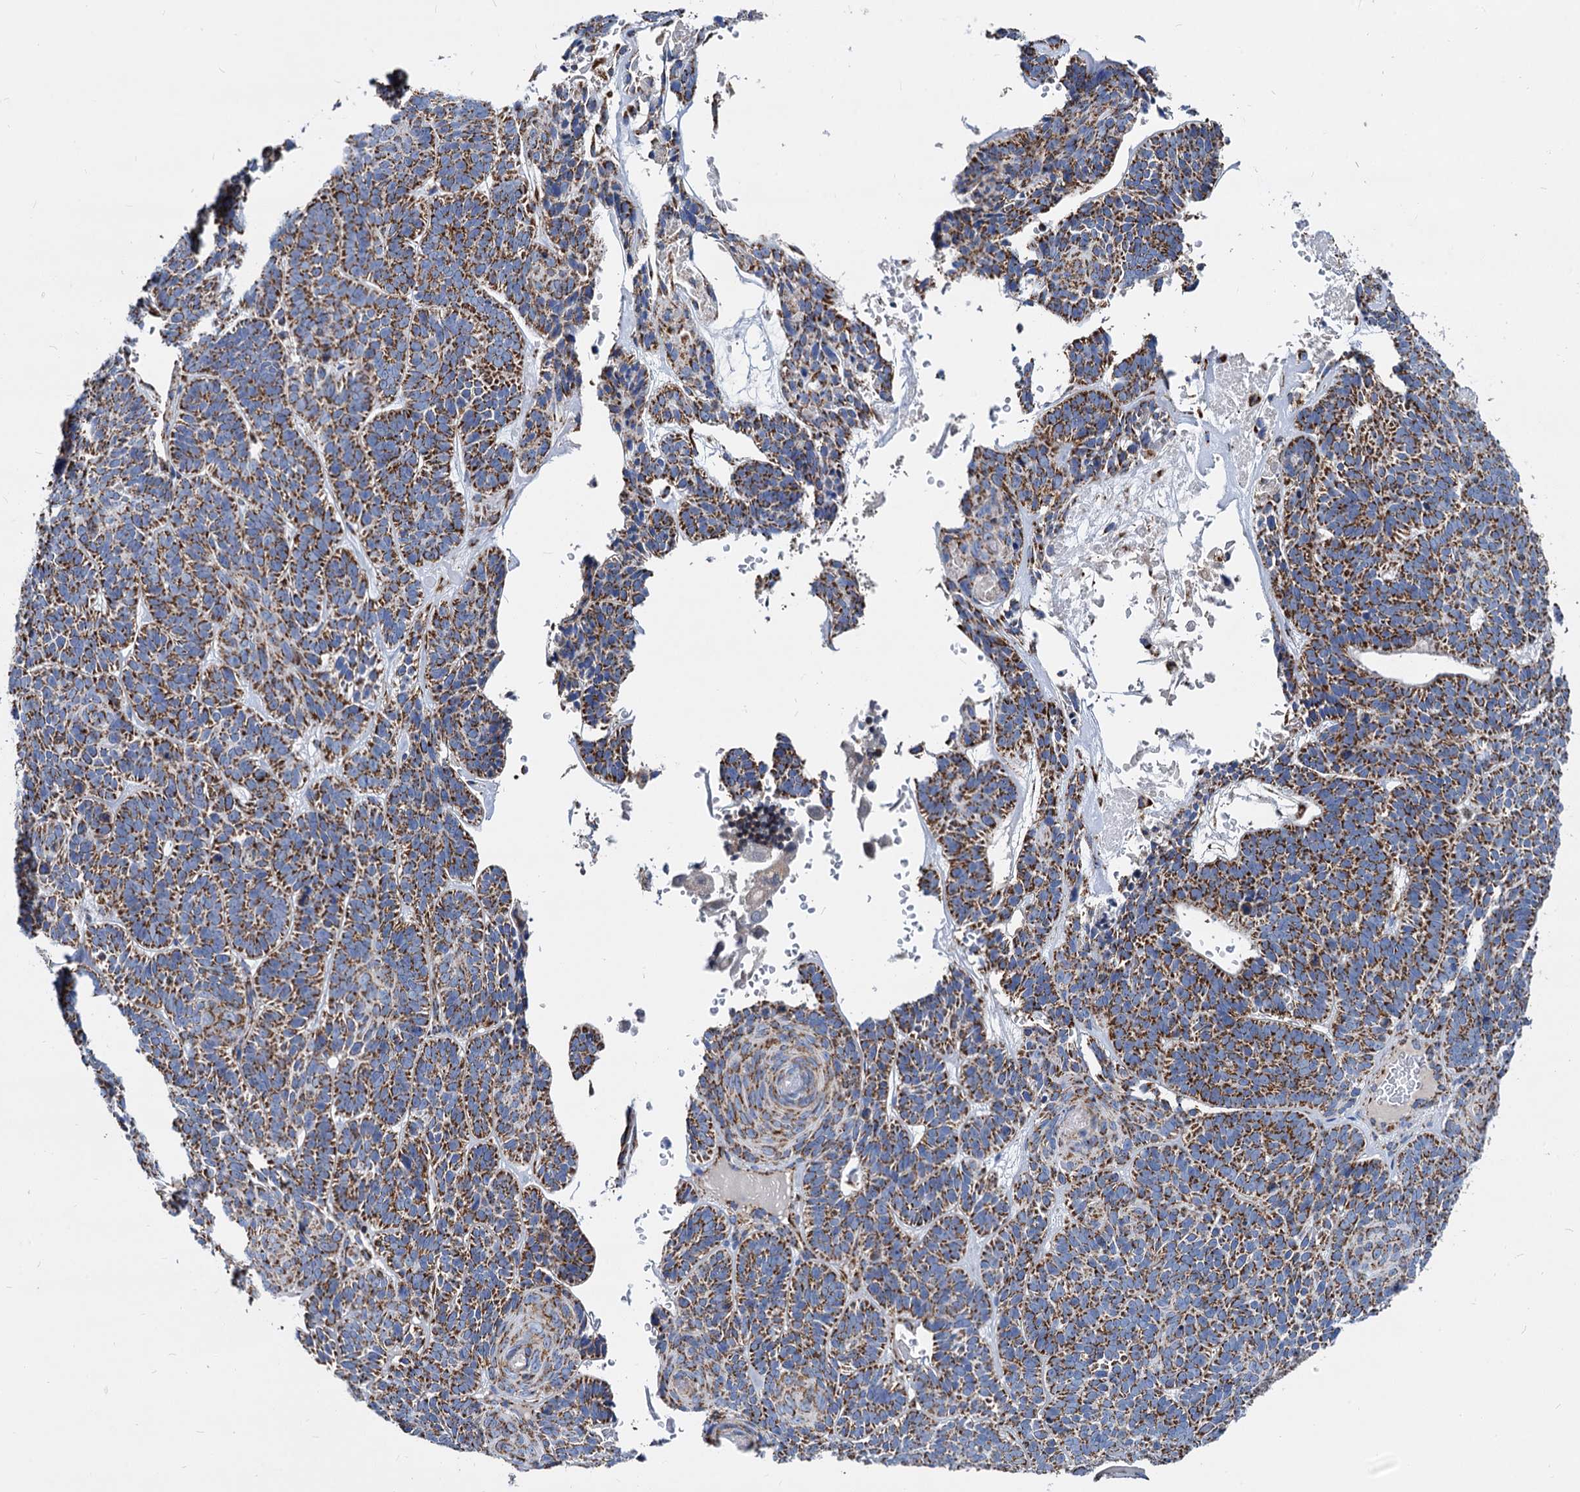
{"staining": {"intensity": "strong", "quantity": ">75%", "location": "cytoplasmic/membranous"}, "tissue": "skin cancer", "cell_type": "Tumor cells", "image_type": "cancer", "snomed": [{"axis": "morphology", "description": "Basal cell carcinoma"}, {"axis": "topography", "description": "Skin"}], "caption": "High-magnification brightfield microscopy of skin cancer (basal cell carcinoma) stained with DAB (brown) and counterstained with hematoxylin (blue). tumor cells exhibit strong cytoplasmic/membranous staining is seen in approximately>75% of cells.", "gene": "TIMM10", "patient": {"sex": "male", "age": 85}}